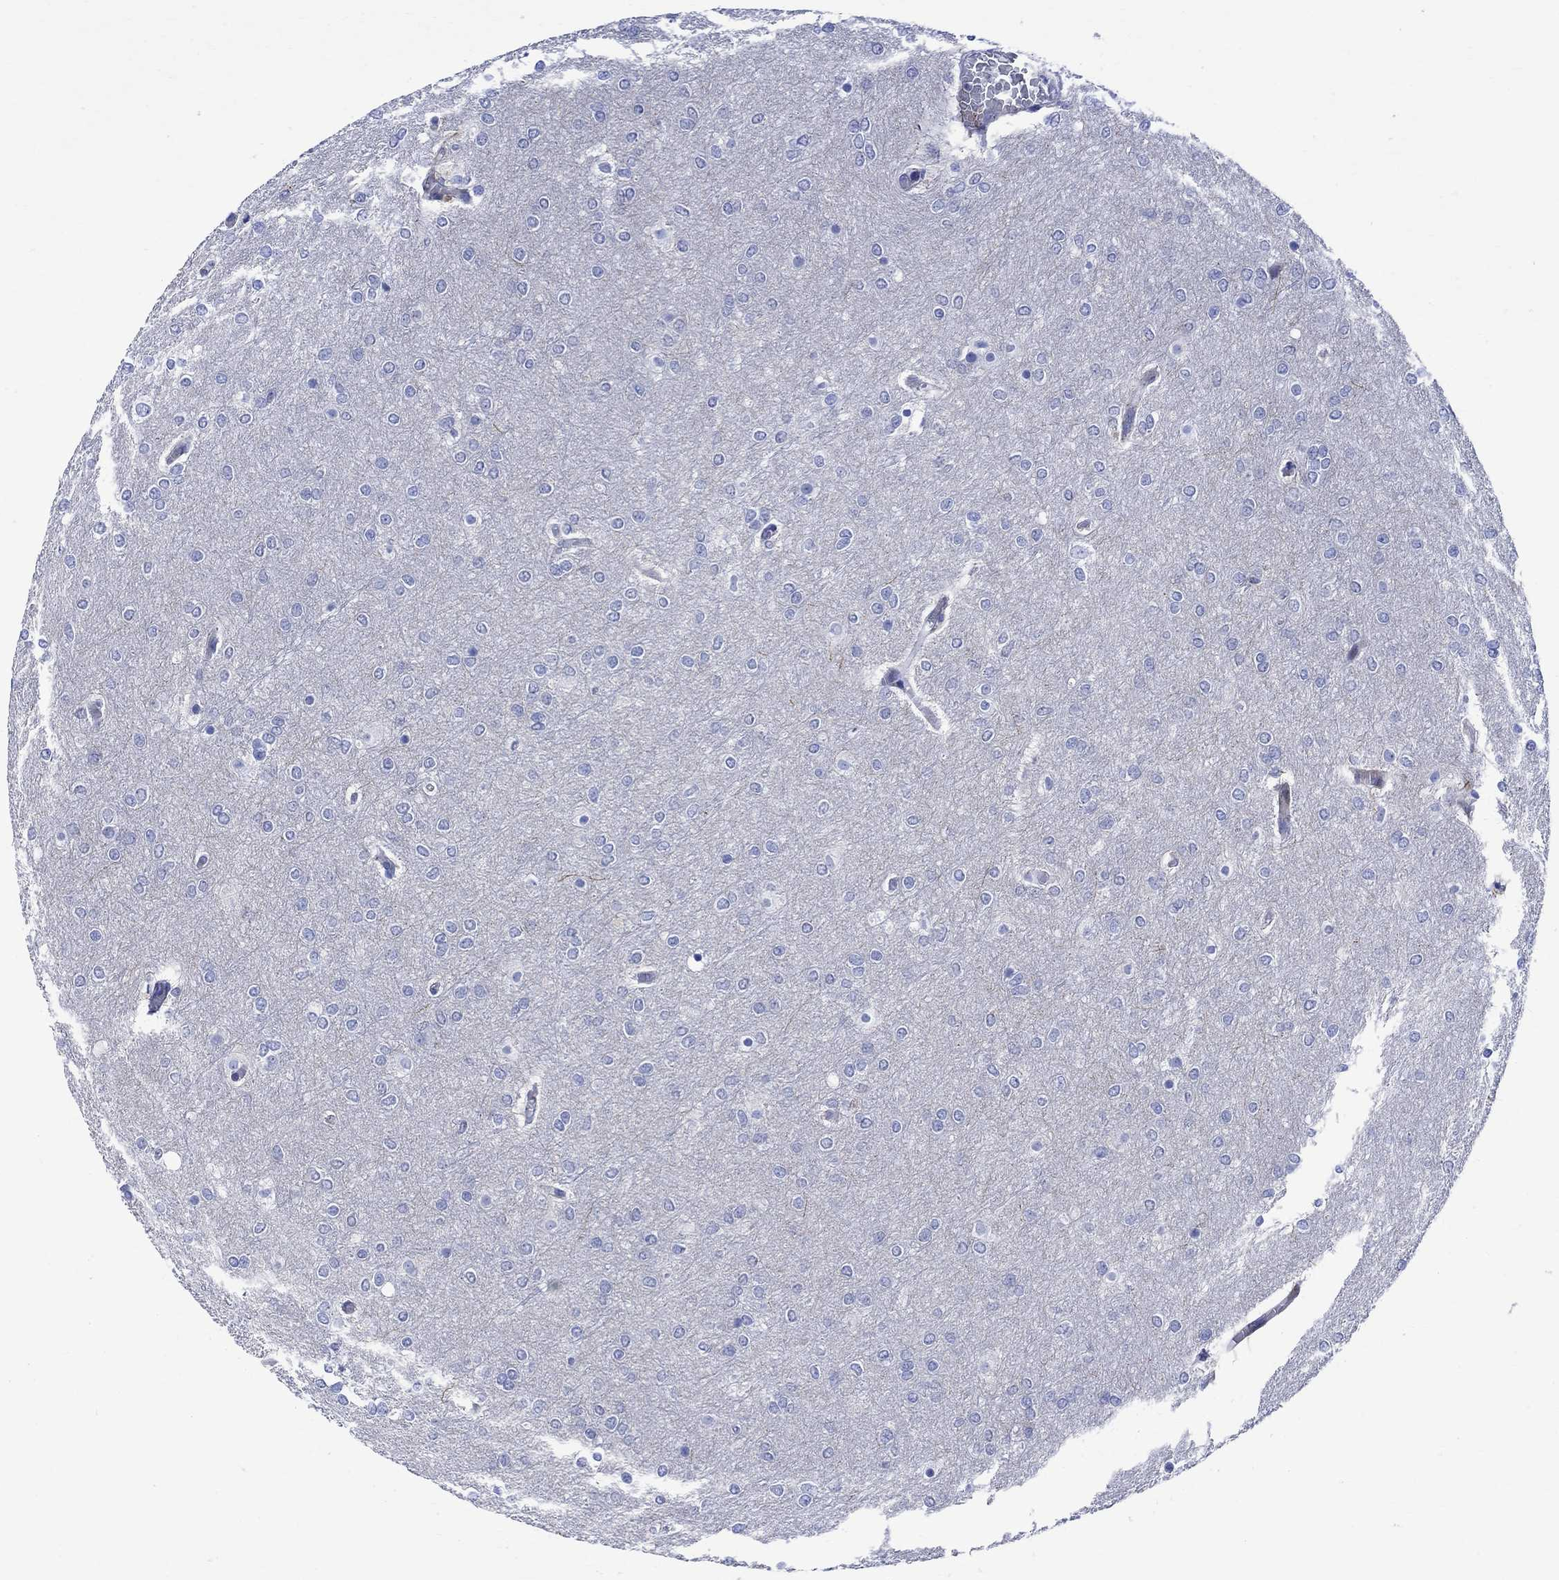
{"staining": {"intensity": "negative", "quantity": "none", "location": "none"}, "tissue": "glioma", "cell_type": "Tumor cells", "image_type": "cancer", "snomed": [{"axis": "morphology", "description": "Glioma, malignant, High grade"}, {"axis": "topography", "description": "Brain"}], "caption": "There is no significant expression in tumor cells of high-grade glioma (malignant).", "gene": "PARVB", "patient": {"sex": "female", "age": 61}}